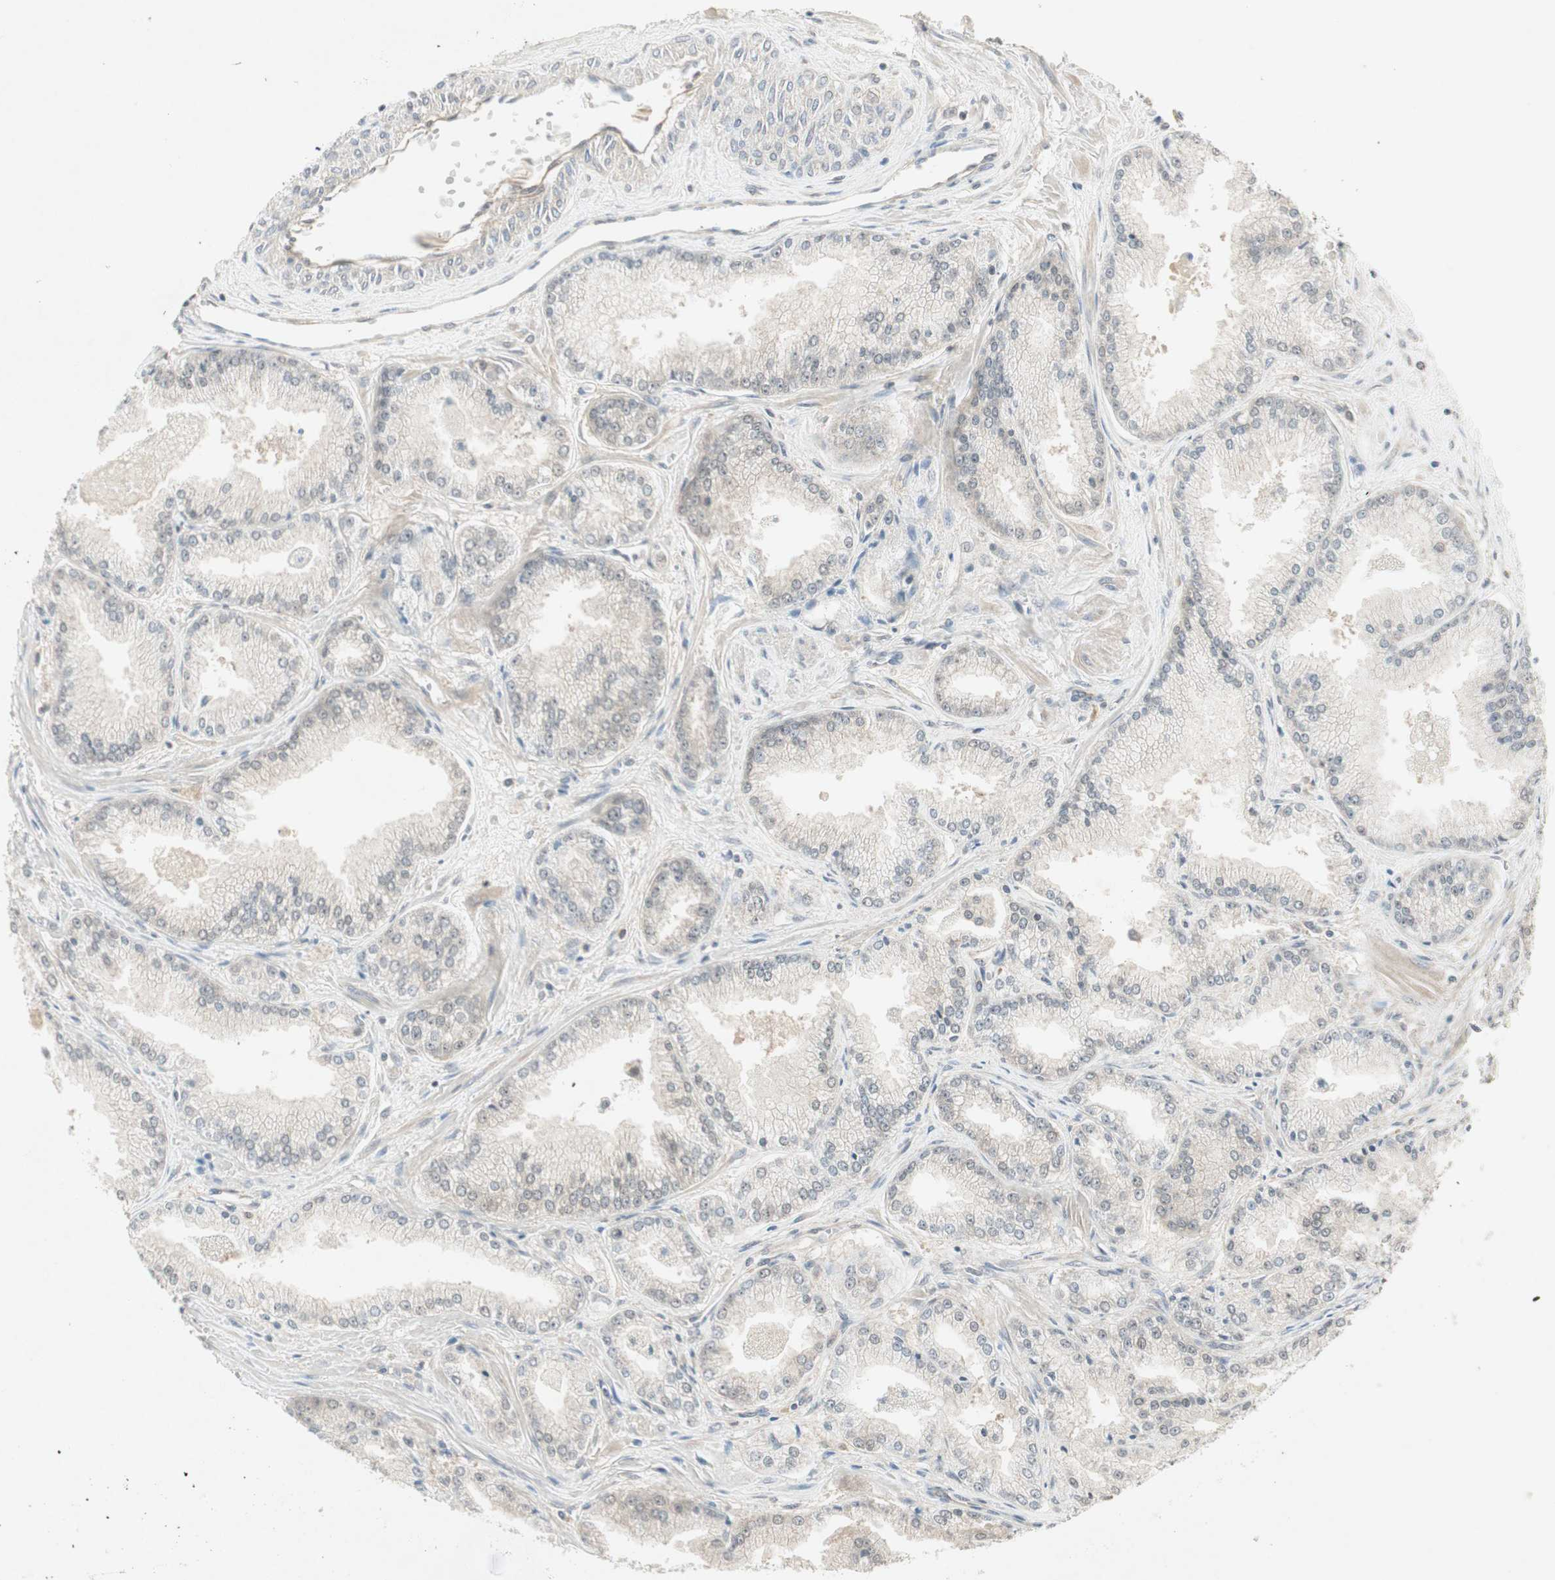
{"staining": {"intensity": "negative", "quantity": "none", "location": "none"}, "tissue": "prostate cancer", "cell_type": "Tumor cells", "image_type": "cancer", "snomed": [{"axis": "morphology", "description": "Adenocarcinoma, High grade"}, {"axis": "topography", "description": "Prostate"}], "caption": "IHC image of high-grade adenocarcinoma (prostate) stained for a protein (brown), which demonstrates no positivity in tumor cells.", "gene": "PTPA", "patient": {"sex": "male", "age": 61}}